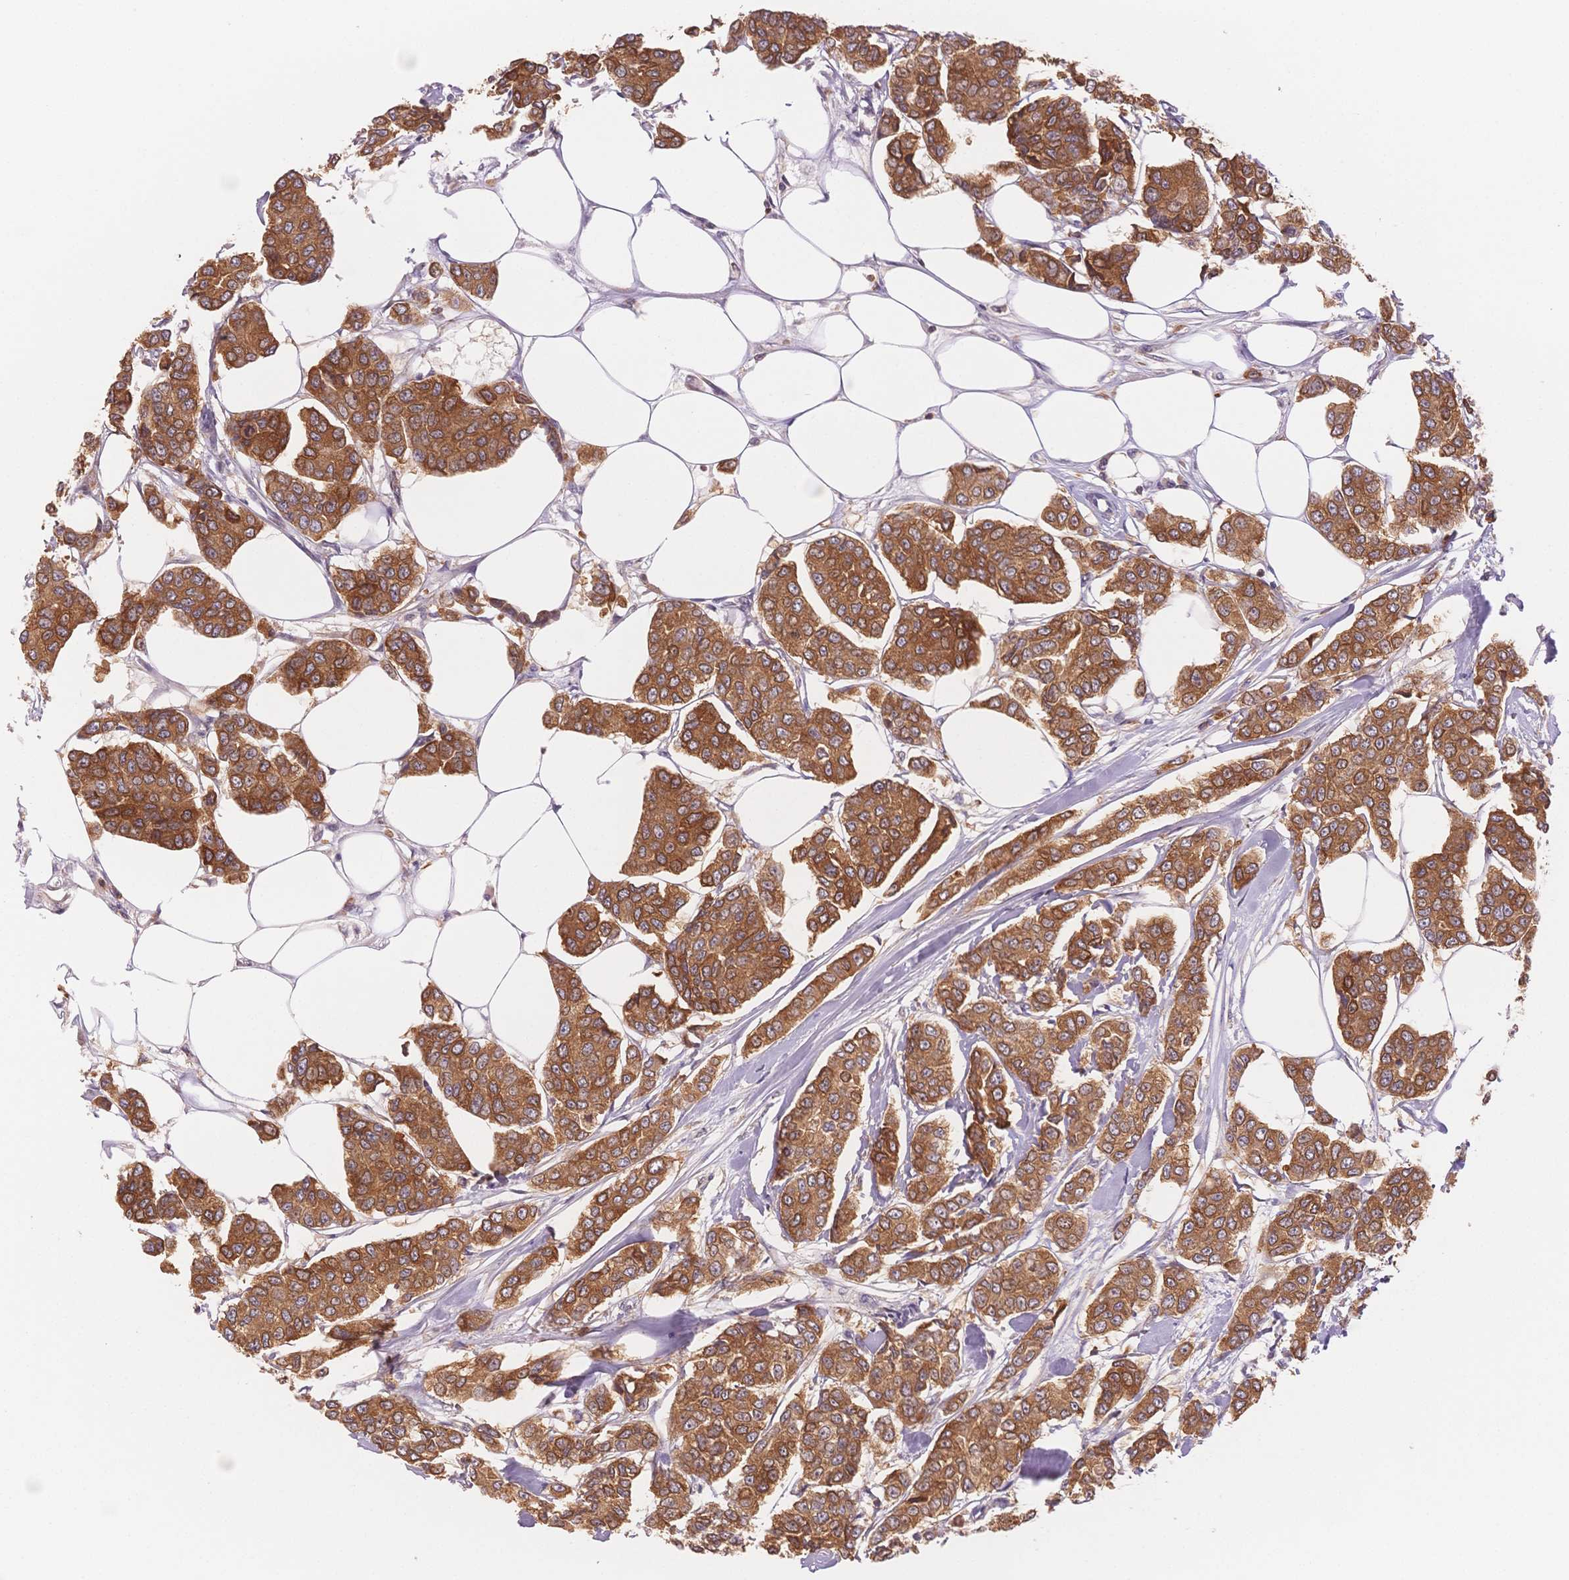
{"staining": {"intensity": "strong", "quantity": ">75%", "location": "cytoplasmic/membranous"}, "tissue": "breast cancer", "cell_type": "Tumor cells", "image_type": "cancer", "snomed": [{"axis": "morphology", "description": "Duct carcinoma"}, {"axis": "topography", "description": "Breast"}], "caption": "Tumor cells reveal strong cytoplasmic/membranous positivity in approximately >75% of cells in breast cancer.", "gene": "STK39", "patient": {"sex": "female", "age": 94}}